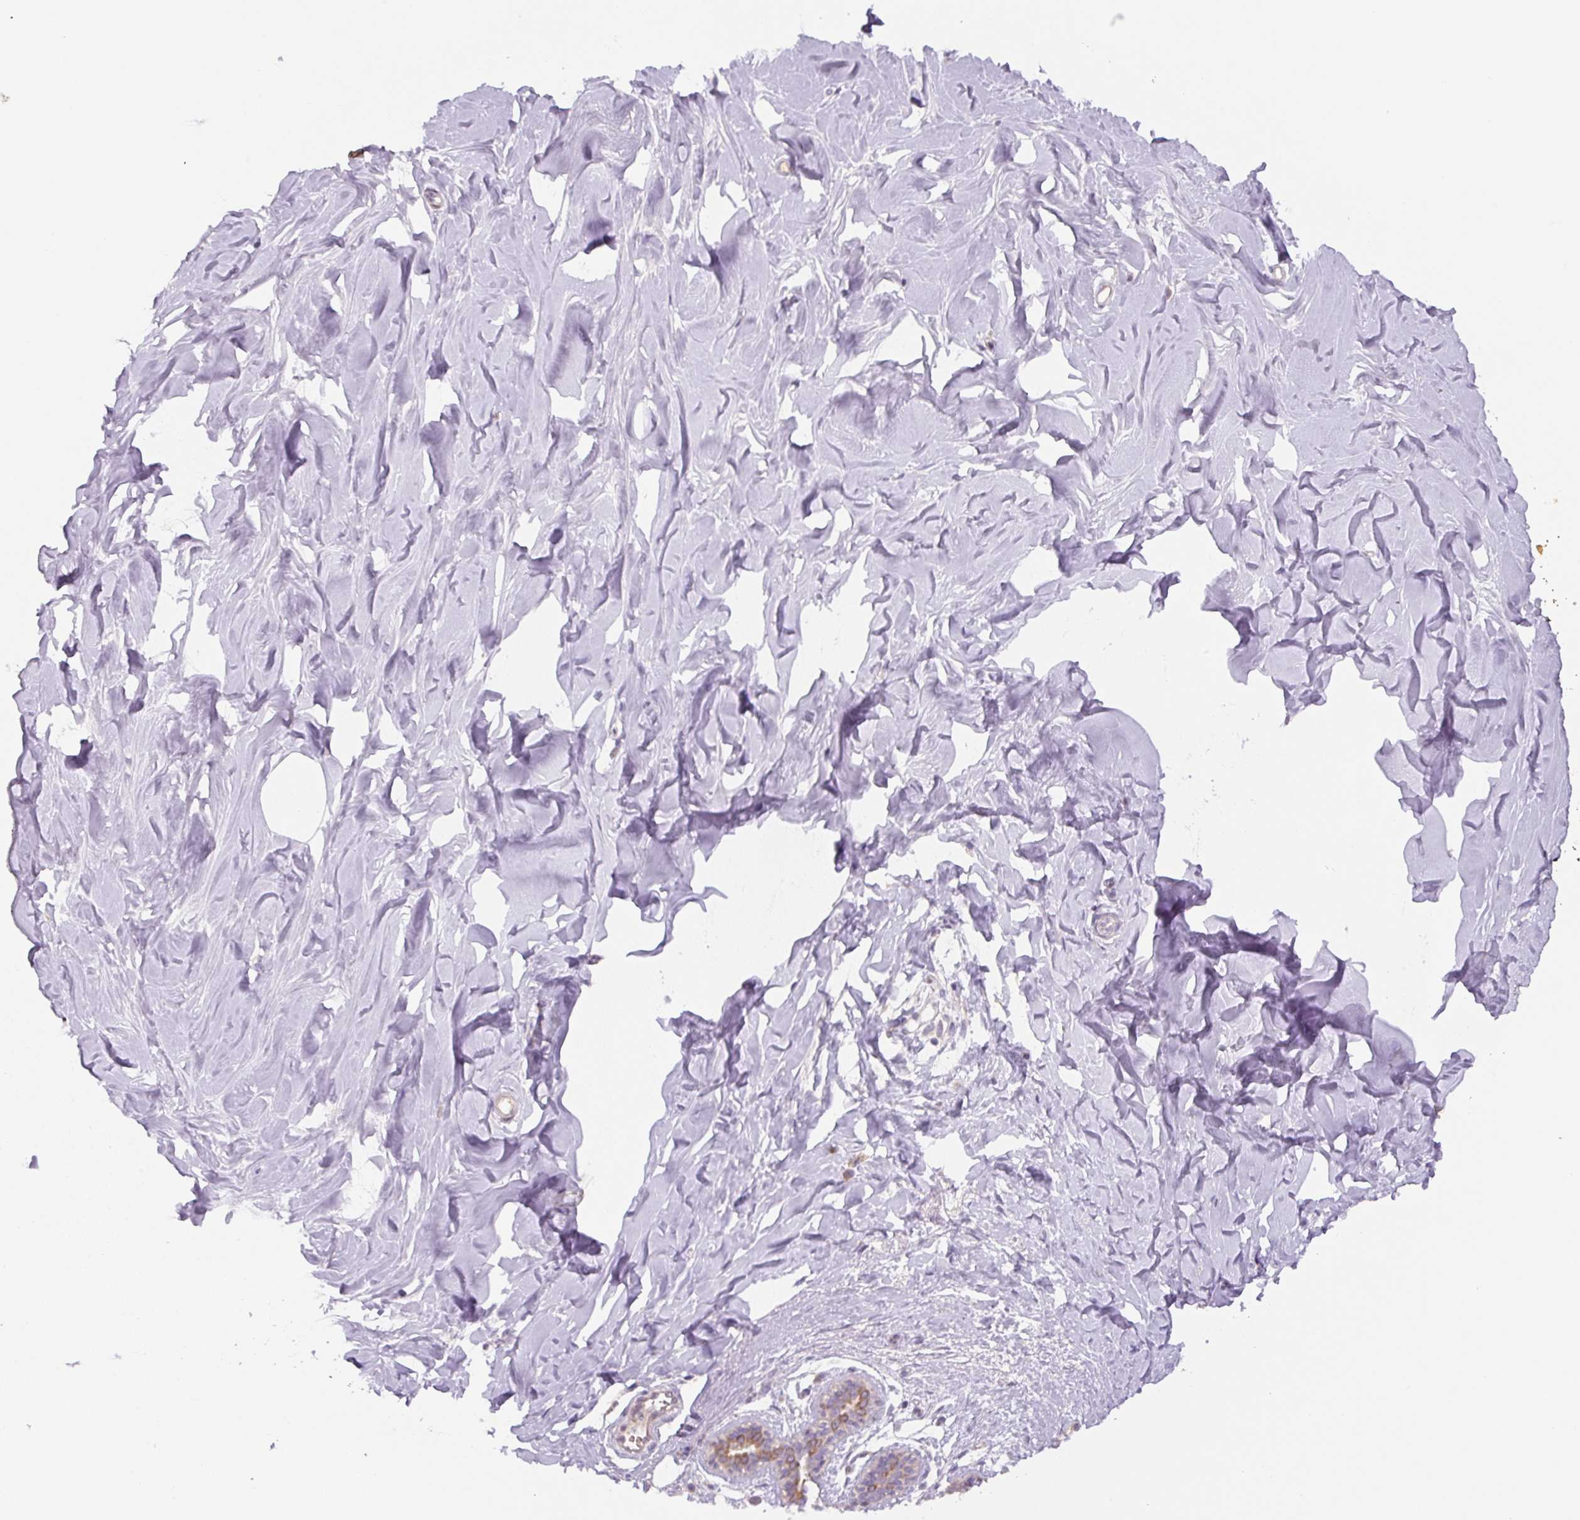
{"staining": {"intensity": "negative", "quantity": "none", "location": "none"}, "tissue": "breast", "cell_type": "Adipocytes", "image_type": "normal", "snomed": [{"axis": "morphology", "description": "Normal tissue, NOS"}, {"axis": "topography", "description": "Breast"}], "caption": "High power microscopy histopathology image of an immunohistochemistry micrograph of unremarkable breast, revealing no significant staining in adipocytes. (Stains: DAB IHC with hematoxylin counter stain, Microscopy: brightfield microscopy at high magnification).", "gene": "YIF1B", "patient": {"sex": "female", "age": 27}}